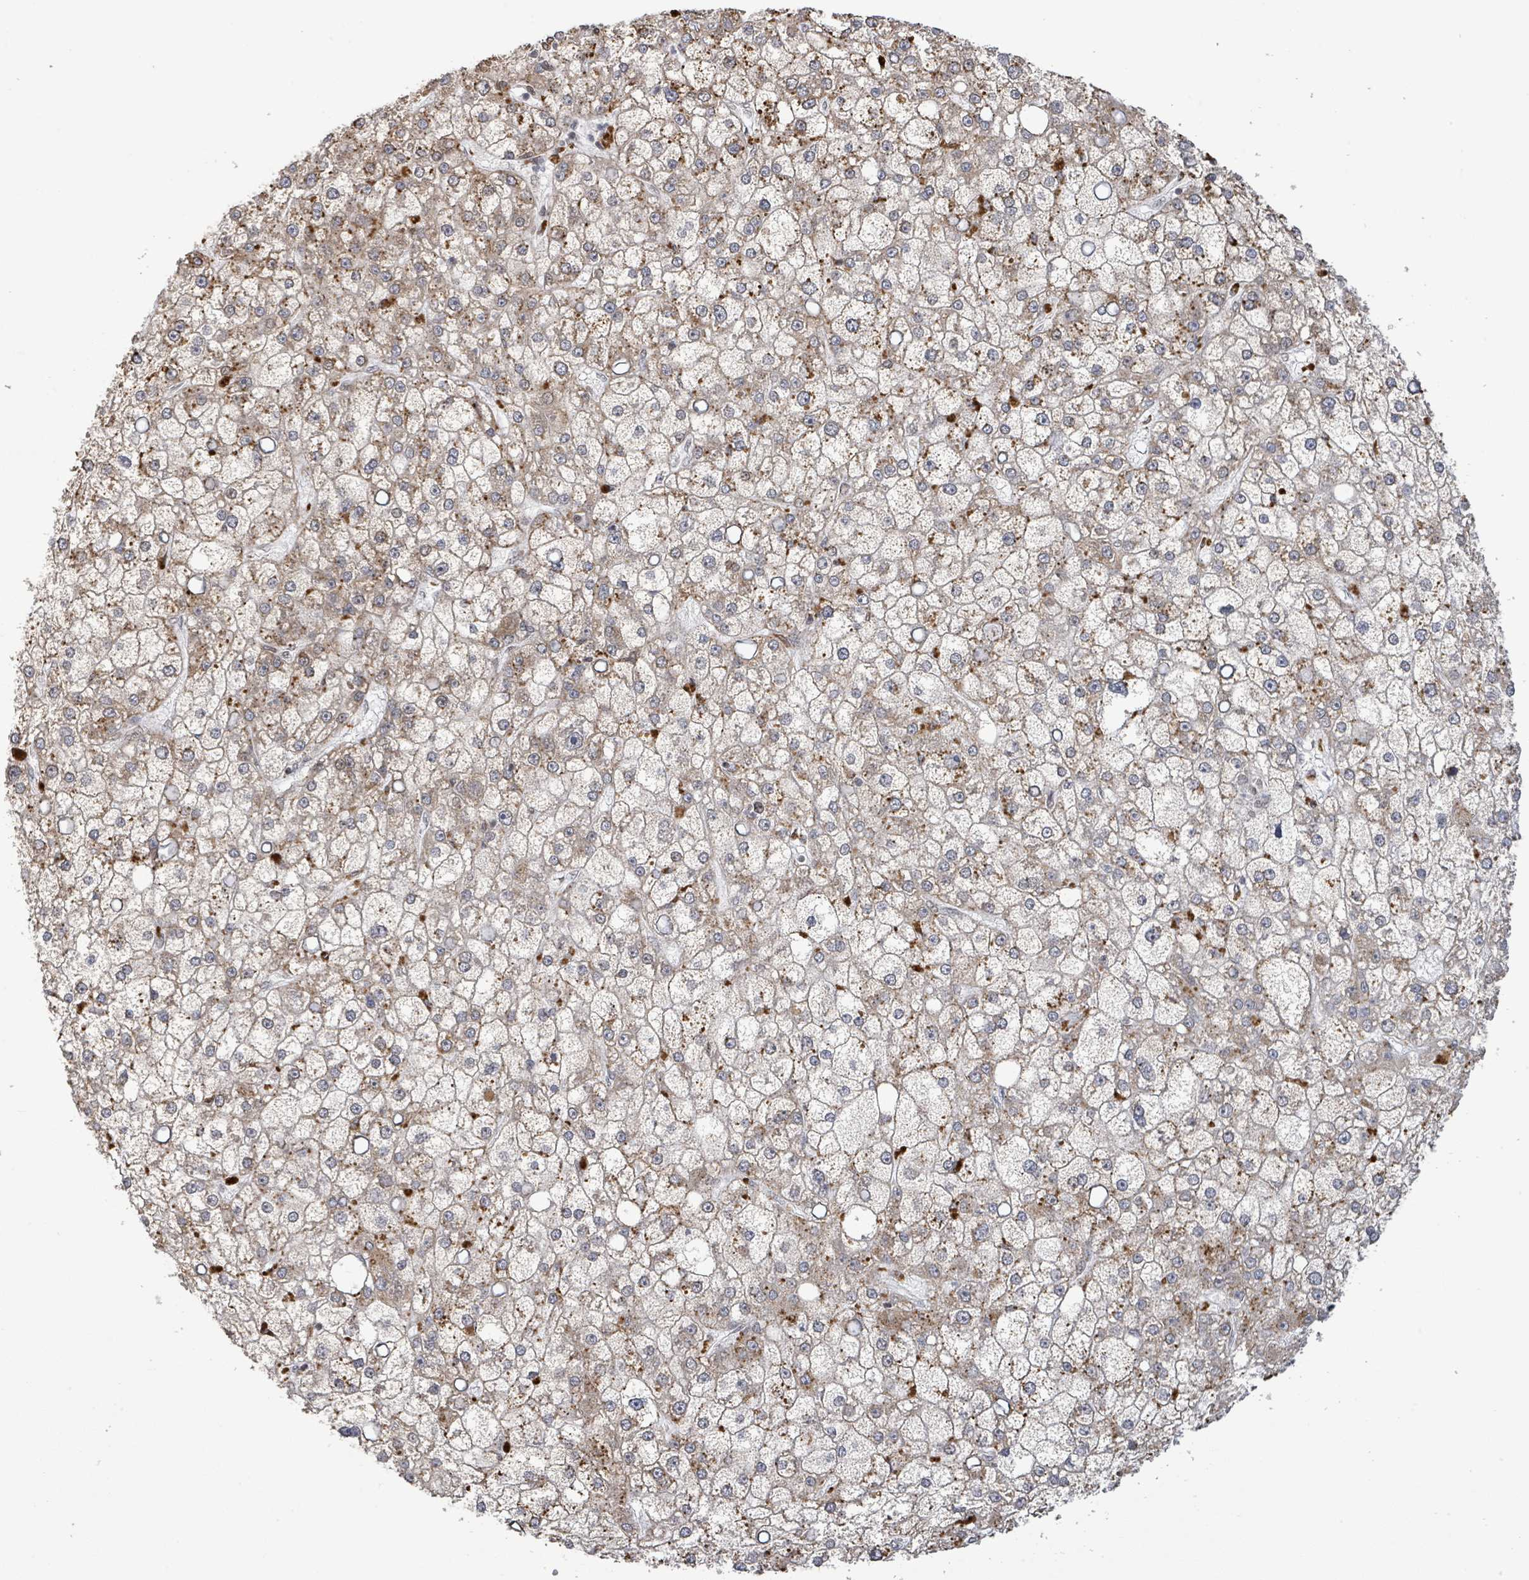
{"staining": {"intensity": "weak", "quantity": "25%-75%", "location": "cytoplasmic/membranous"}, "tissue": "liver cancer", "cell_type": "Tumor cells", "image_type": "cancer", "snomed": [{"axis": "morphology", "description": "Carcinoma, Hepatocellular, NOS"}, {"axis": "topography", "description": "Liver"}], "caption": "Immunohistochemistry (IHC) (DAB (3,3'-diaminobenzidine)) staining of human hepatocellular carcinoma (liver) shows weak cytoplasmic/membranous protein staining in about 25%-75% of tumor cells. The staining was performed using DAB to visualize the protein expression in brown, while the nuclei were stained in blue with hematoxylin (Magnification: 20x).", "gene": "SBF2", "patient": {"sex": "male", "age": 67}}